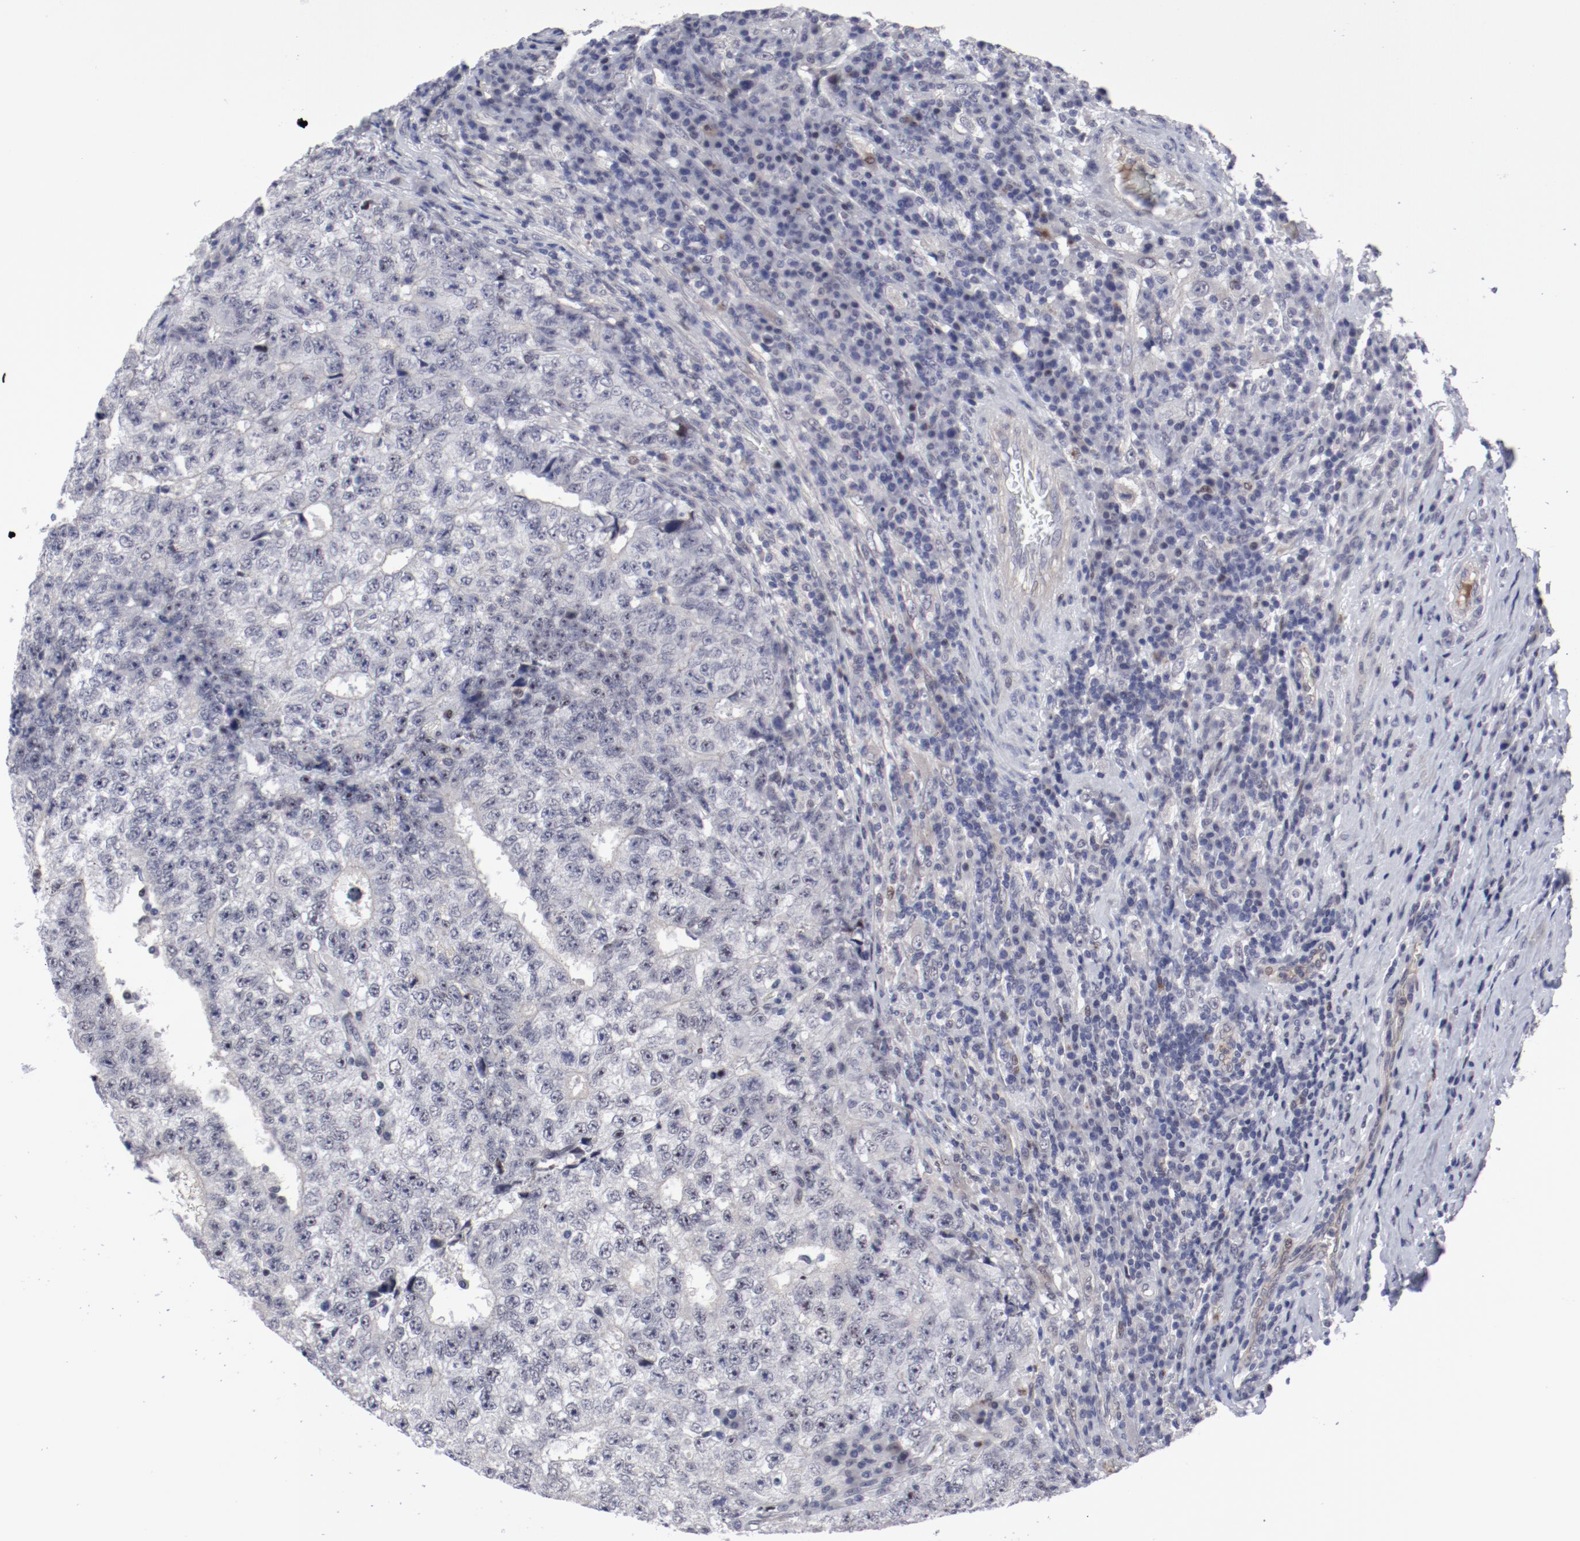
{"staining": {"intensity": "negative", "quantity": "none", "location": "none"}, "tissue": "testis cancer", "cell_type": "Tumor cells", "image_type": "cancer", "snomed": [{"axis": "morphology", "description": "Necrosis, NOS"}, {"axis": "morphology", "description": "Carcinoma, Embryonal, NOS"}, {"axis": "topography", "description": "Testis"}], "caption": "IHC photomicrograph of human embryonal carcinoma (testis) stained for a protein (brown), which displays no expression in tumor cells.", "gene": "FSCB", "patient": {"sex": "male", "age": 19}}